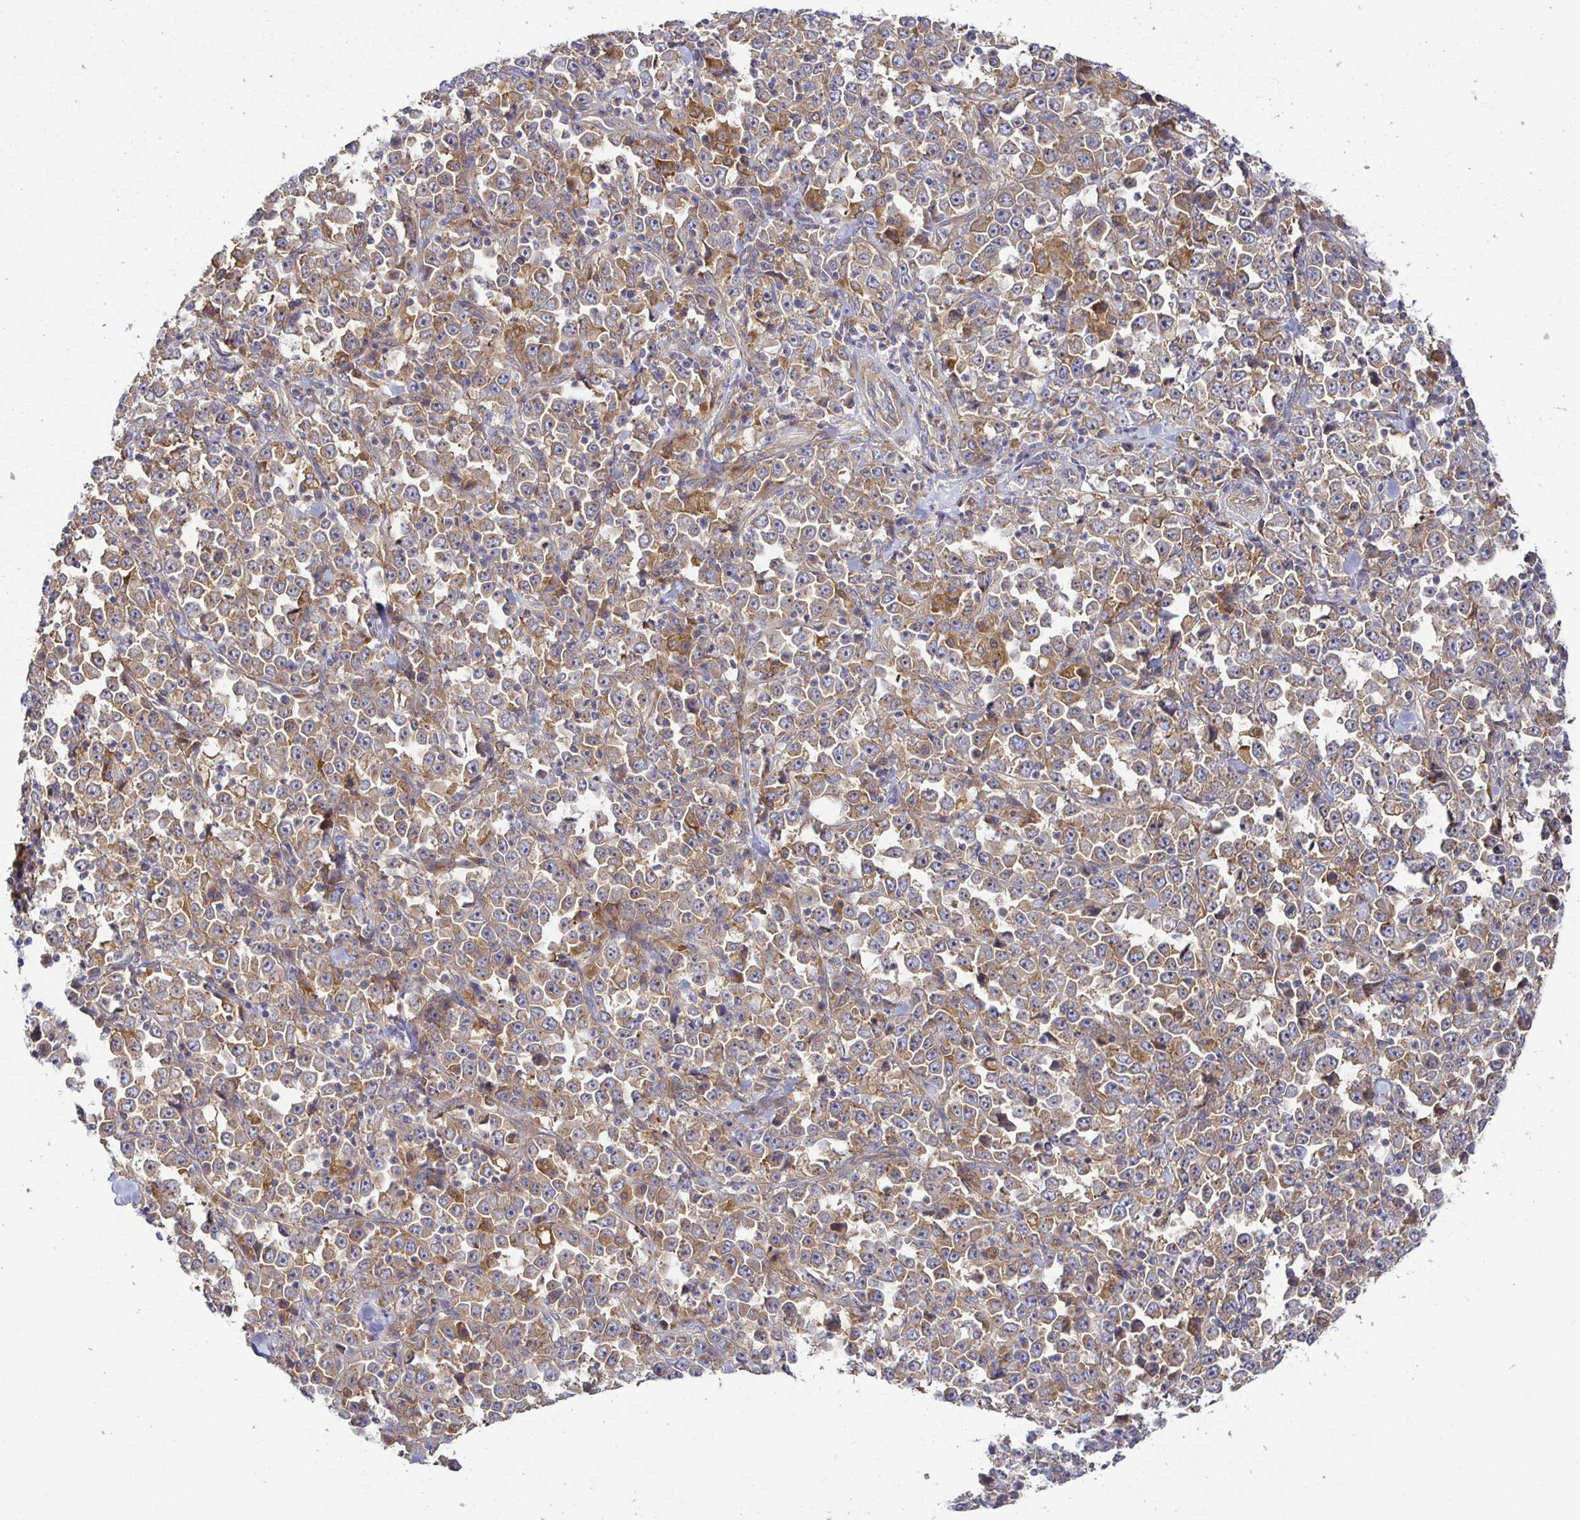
{"staining": {"intensity": "moderate", "quantity": ">75%", "location": "cytoplasmic/membranous"}, "tissue": "stomach cancer", "cell_type": "Tumor cells", "image_type": "cancer", "snomed": [{"axis": "morphology", "description": "Normal tissue, NOS"}, {"axis": "morphology", "description": "Adenocarcinoma, NOS"}, {"axis": "topography", "description": "Stomach, upper"}, {"axis": "topography", "description": "Stomach"}], "caption": "Approximately >75% of tumor cells in human stomach cancer (adenocarcinoma) reveal moderate cytoplasmic/membranous protein positivity as visualized by brown immunohistochemical staining.", "gene": "SNX8", "patient": {"sex": "male", "age": 59}}